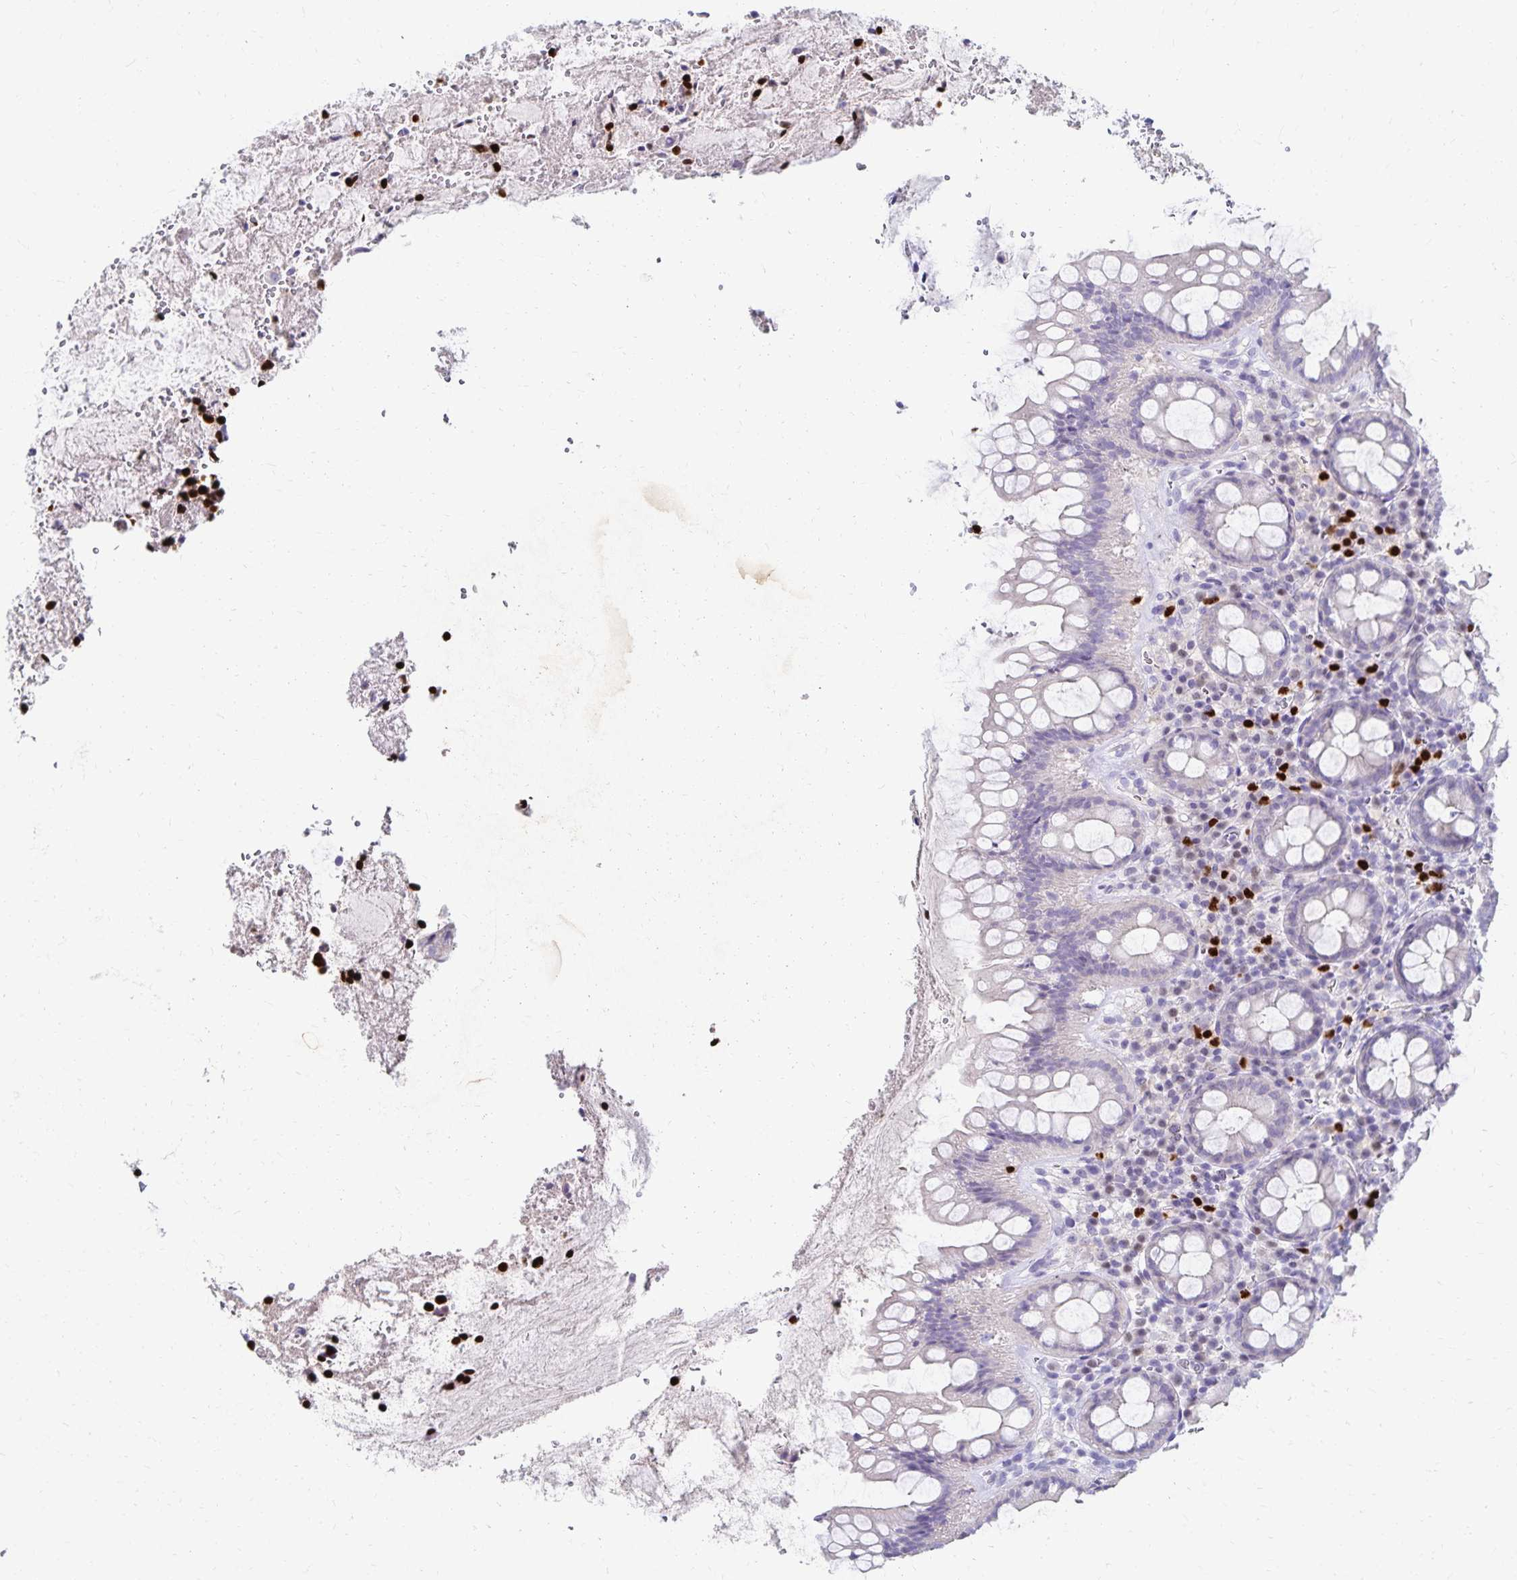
{"staining": {"intensity": "negative", "quantity": "none", "location": "none"}, "tissue": "rectum", "cell_type": "Glandular cells", "image_type": "normal", "snomed": [{"axis": "morphology", "description": "Normal tissue, NOS"}, {"axis": "topography", "description": "Rectum"}], "caption": "Immunohistochemistry (IHC) photomicrograph of unremarkable rectum: human rectum stained with DAB (3,3'-diaminobenzidine) shows no significant protein positivity in glandular cells. The staining is performed using DAB brown chromogen with nuclei counter-stained in using hematoxylin.", "gene": "PAX5", "patient": {"sex": "female", "age": 69}}